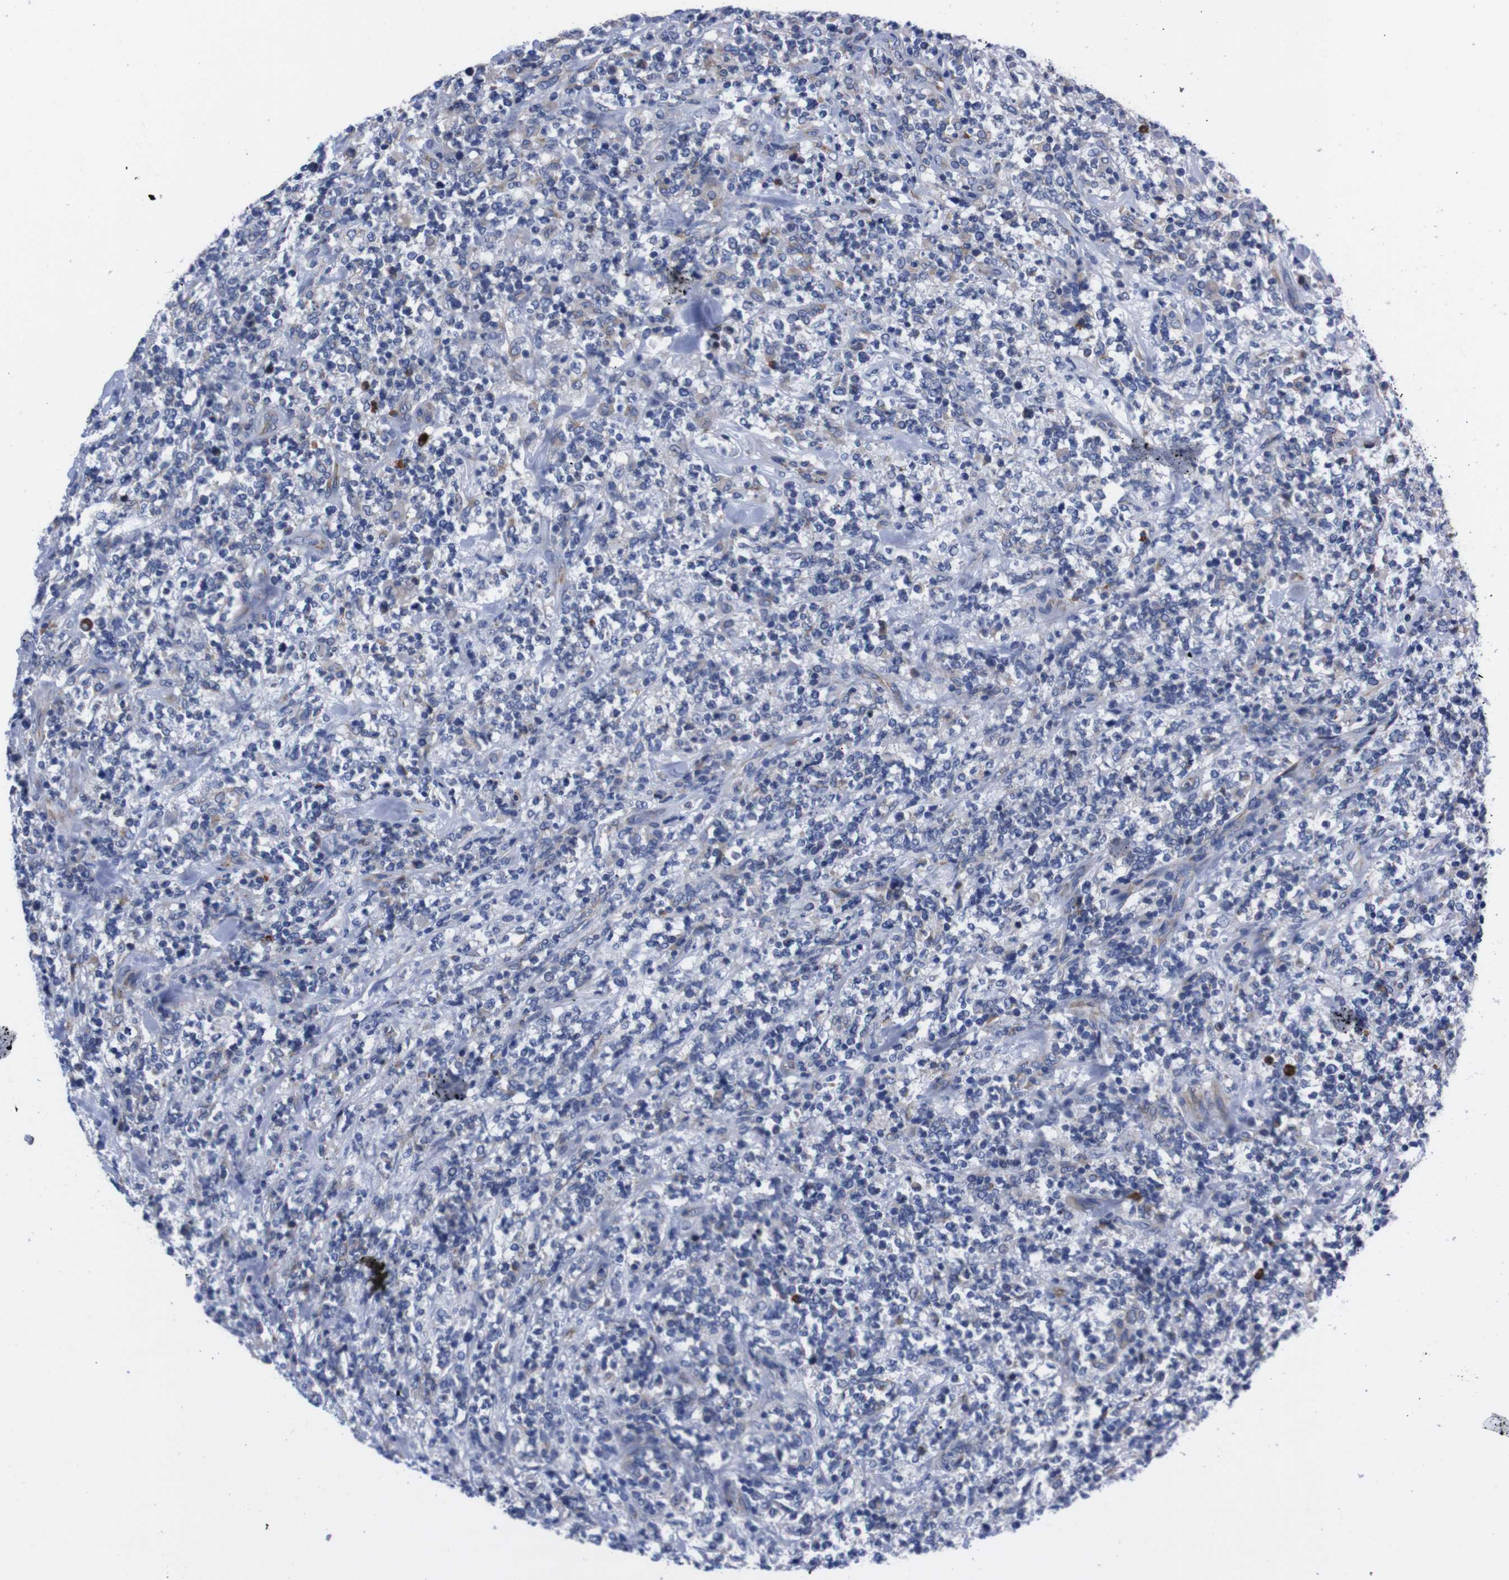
{"staining": {"intensity": "negative", "quantity": "none", "location": "none"}, "tissue": "lymphoma", "cell_type": "Tumor cells", "image_type": "cancer", "snomed": [{"axis": "morphology", "description": "Malignant lymphoma, non-Hodgkin's type, High grade"}, {"axis": "topography", "description": "Soft tissue"}], "caption": "Immunohistochemistry image of human malignant lymphoma, non-Hodgkin's type (high-grade) stained for a protein (brown), which demonstrates no staining in tumor cells.", "gene": "NEBL", "patient": {"sex": "male", "age": 18}}